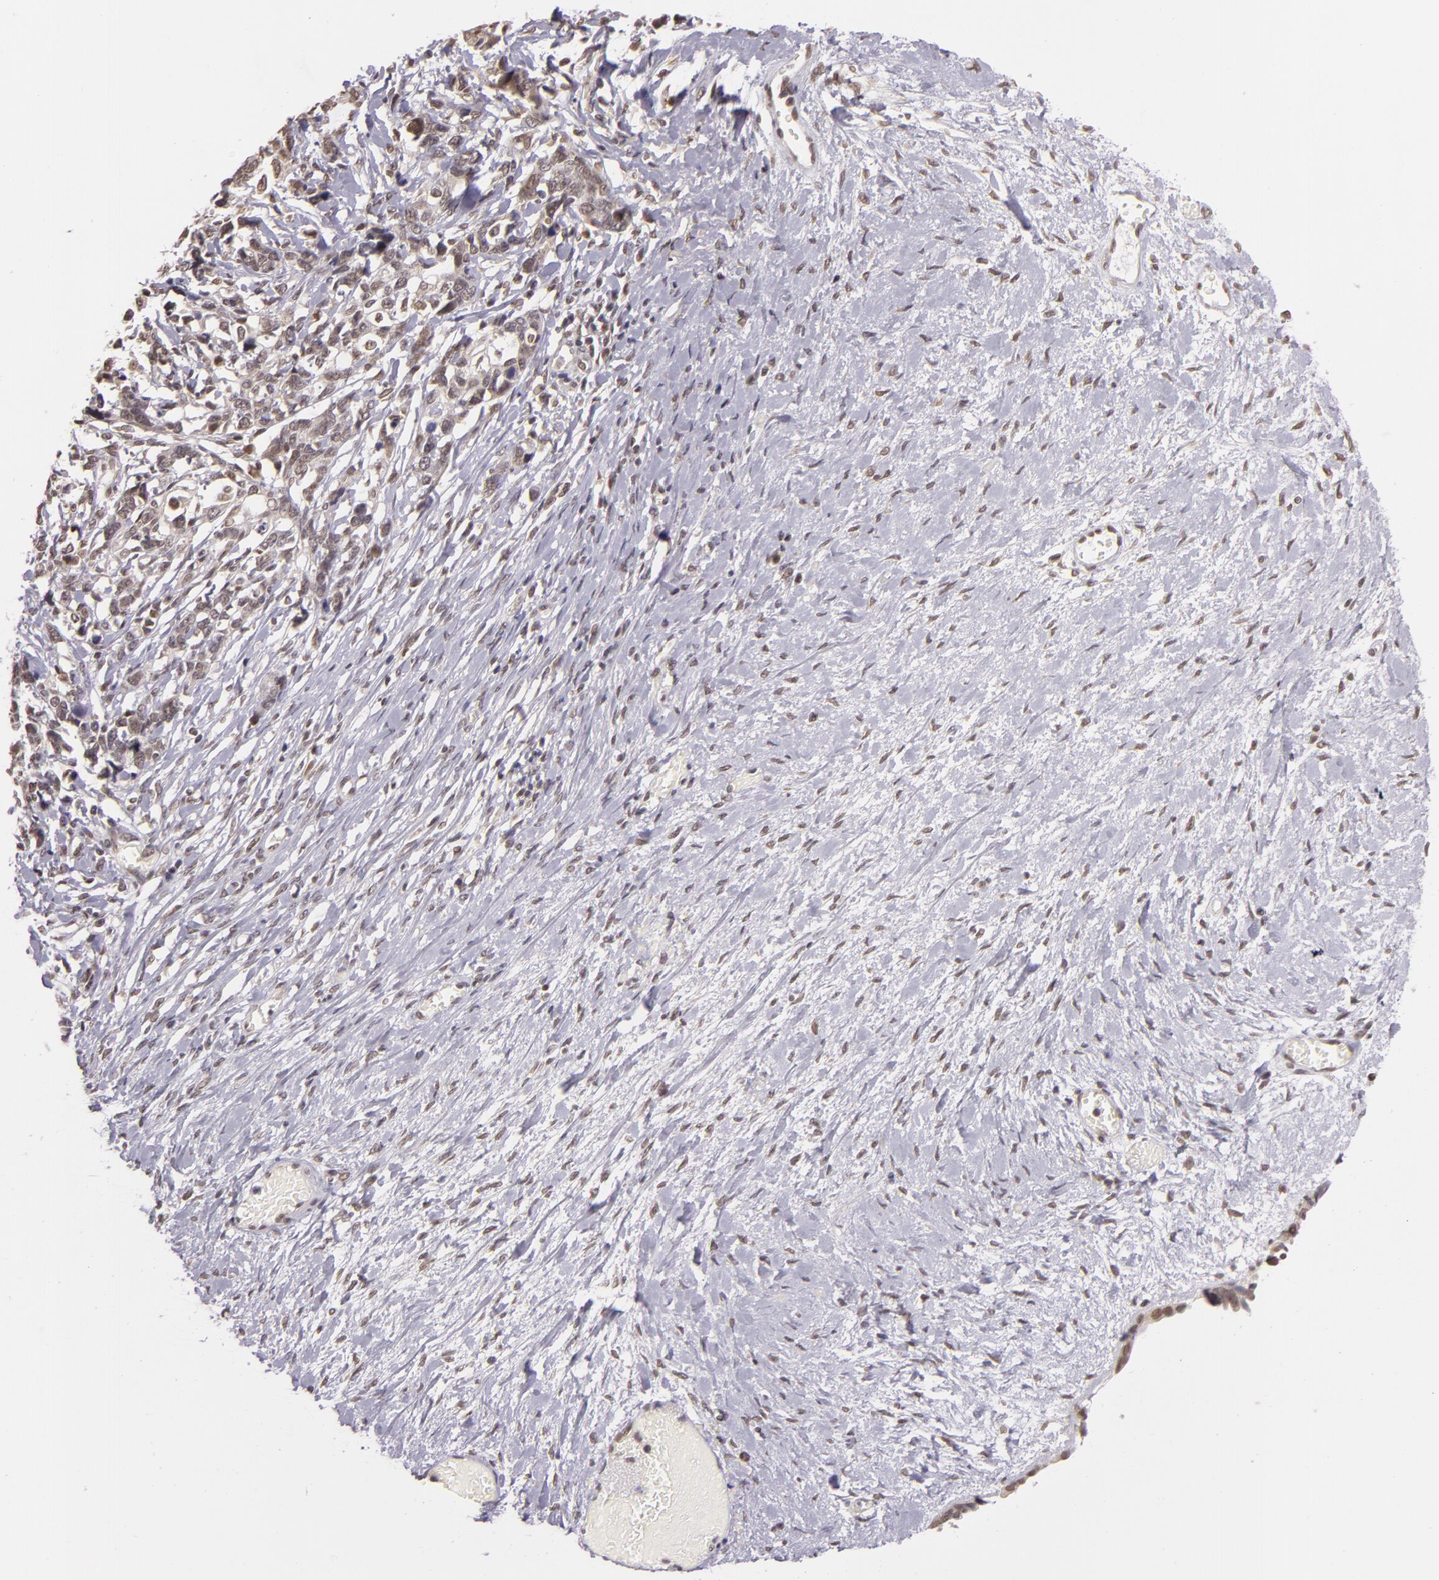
{"staining": {"intensity": "weak", "quantity": "<25%", "location": "nuclear"}, "tissue": "ovarian cancer", "cell_type": "Tumor cells", "image_type": "cancer", "snomed": [{"axis": "morphology", "description": "Cystadenocarcinoma, serous, NOS"}, {"axis": "topography", "description": "Ovary"}], "caption": "Ovarian cancer was stained to show a protein in brown. There is no significant expression in tumor cells.", "gene": "ALX1", "patient": {"sex": "female", "age": 69}}